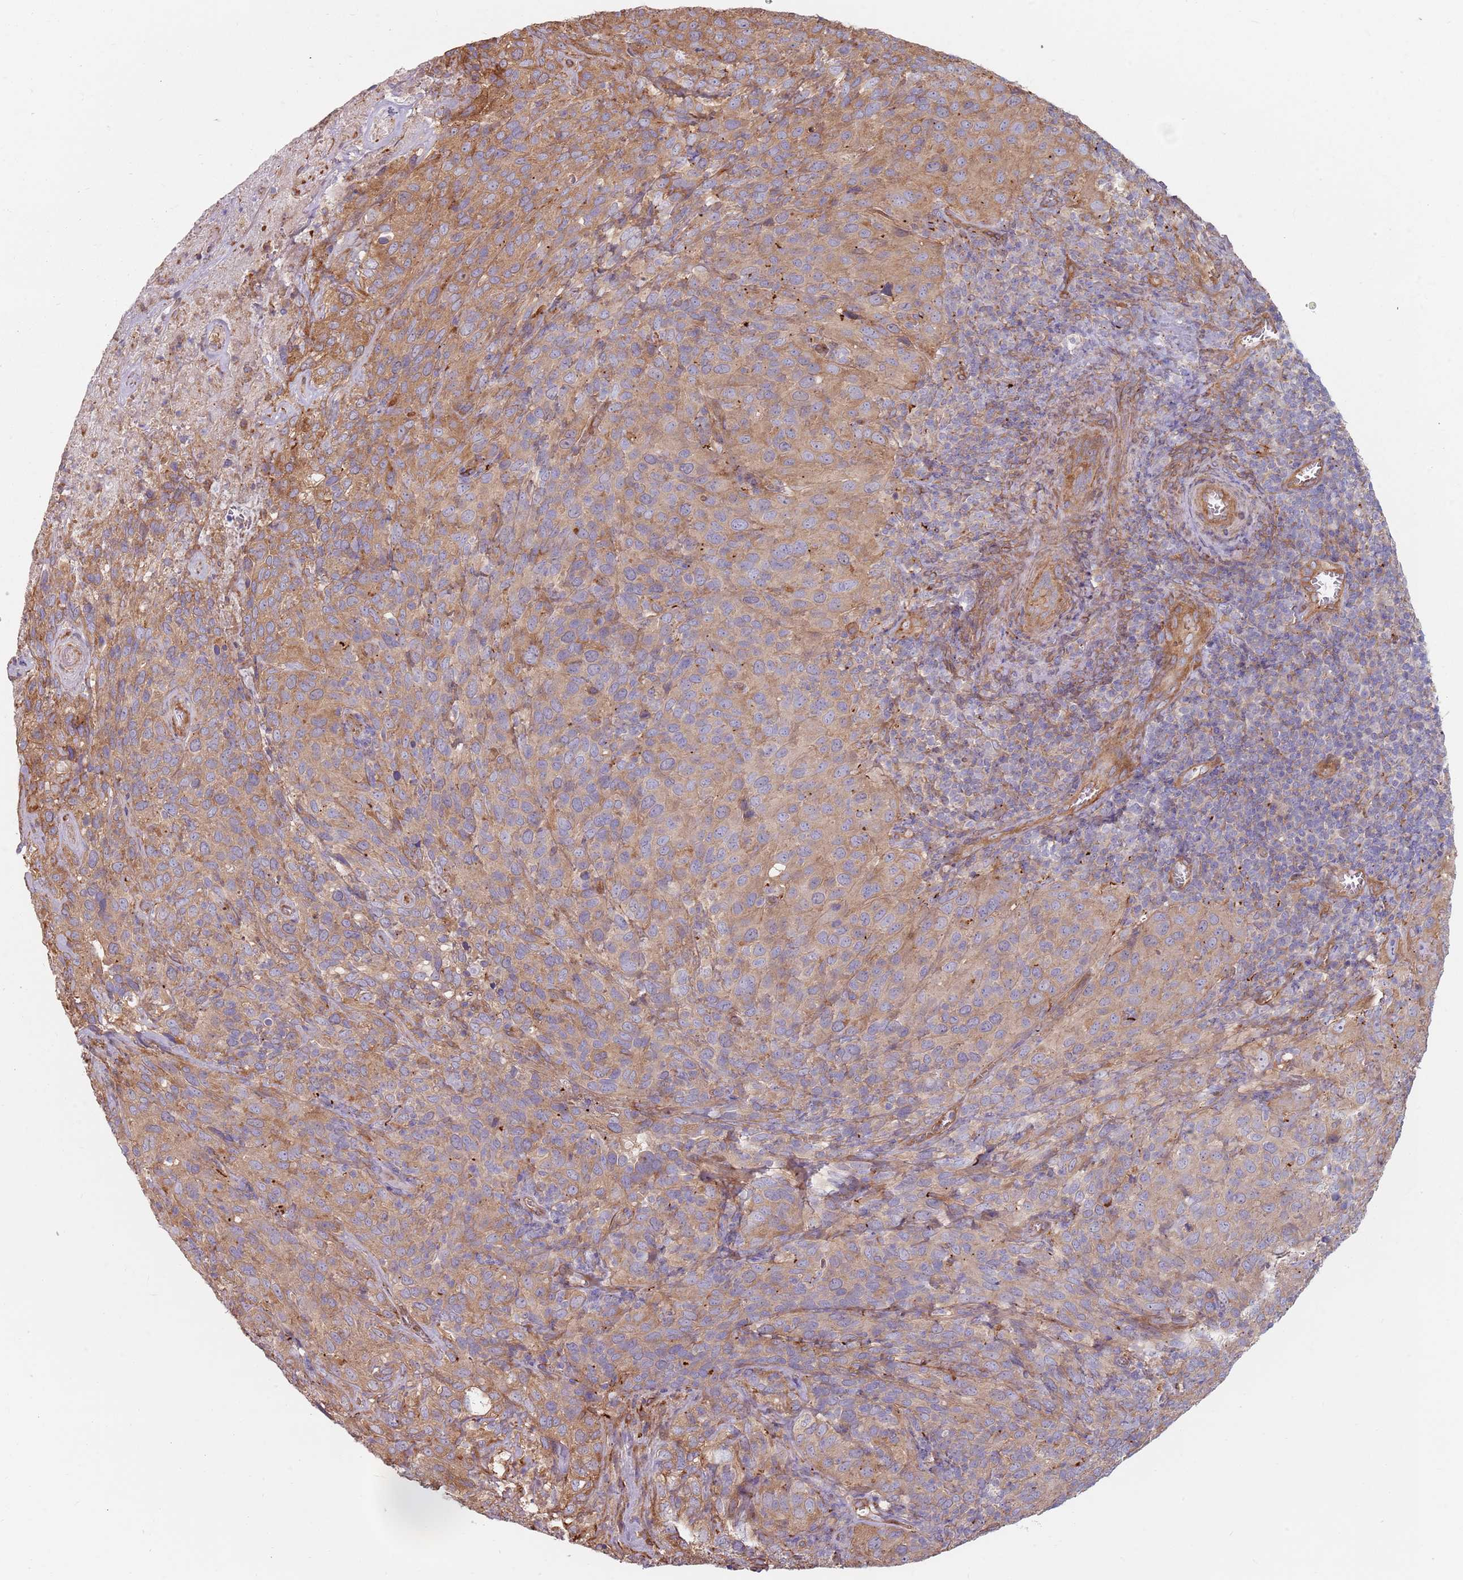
{"staining": {"intensity": "weak", "quantity": "25%-75%", "location": "cytoplasmic/membranous"}, "tissue": "cervical cancer", "cell_type": "Tumor cells", "image_type": "cancer", "snomed": [{"axis": "morphology", "description": "Squamous cell carcinoma, NOS"}, {"axis": "topography", "description": "Cervix"}], "caption": "The immunohistochemical stain shows weak cytoplasmic/membranous positivity in tumor cells of cervical cancer (squamous cell carcinoma) tissue.", "gene": "SPDL1", "patient": {"sex": "female", "age": 51}}